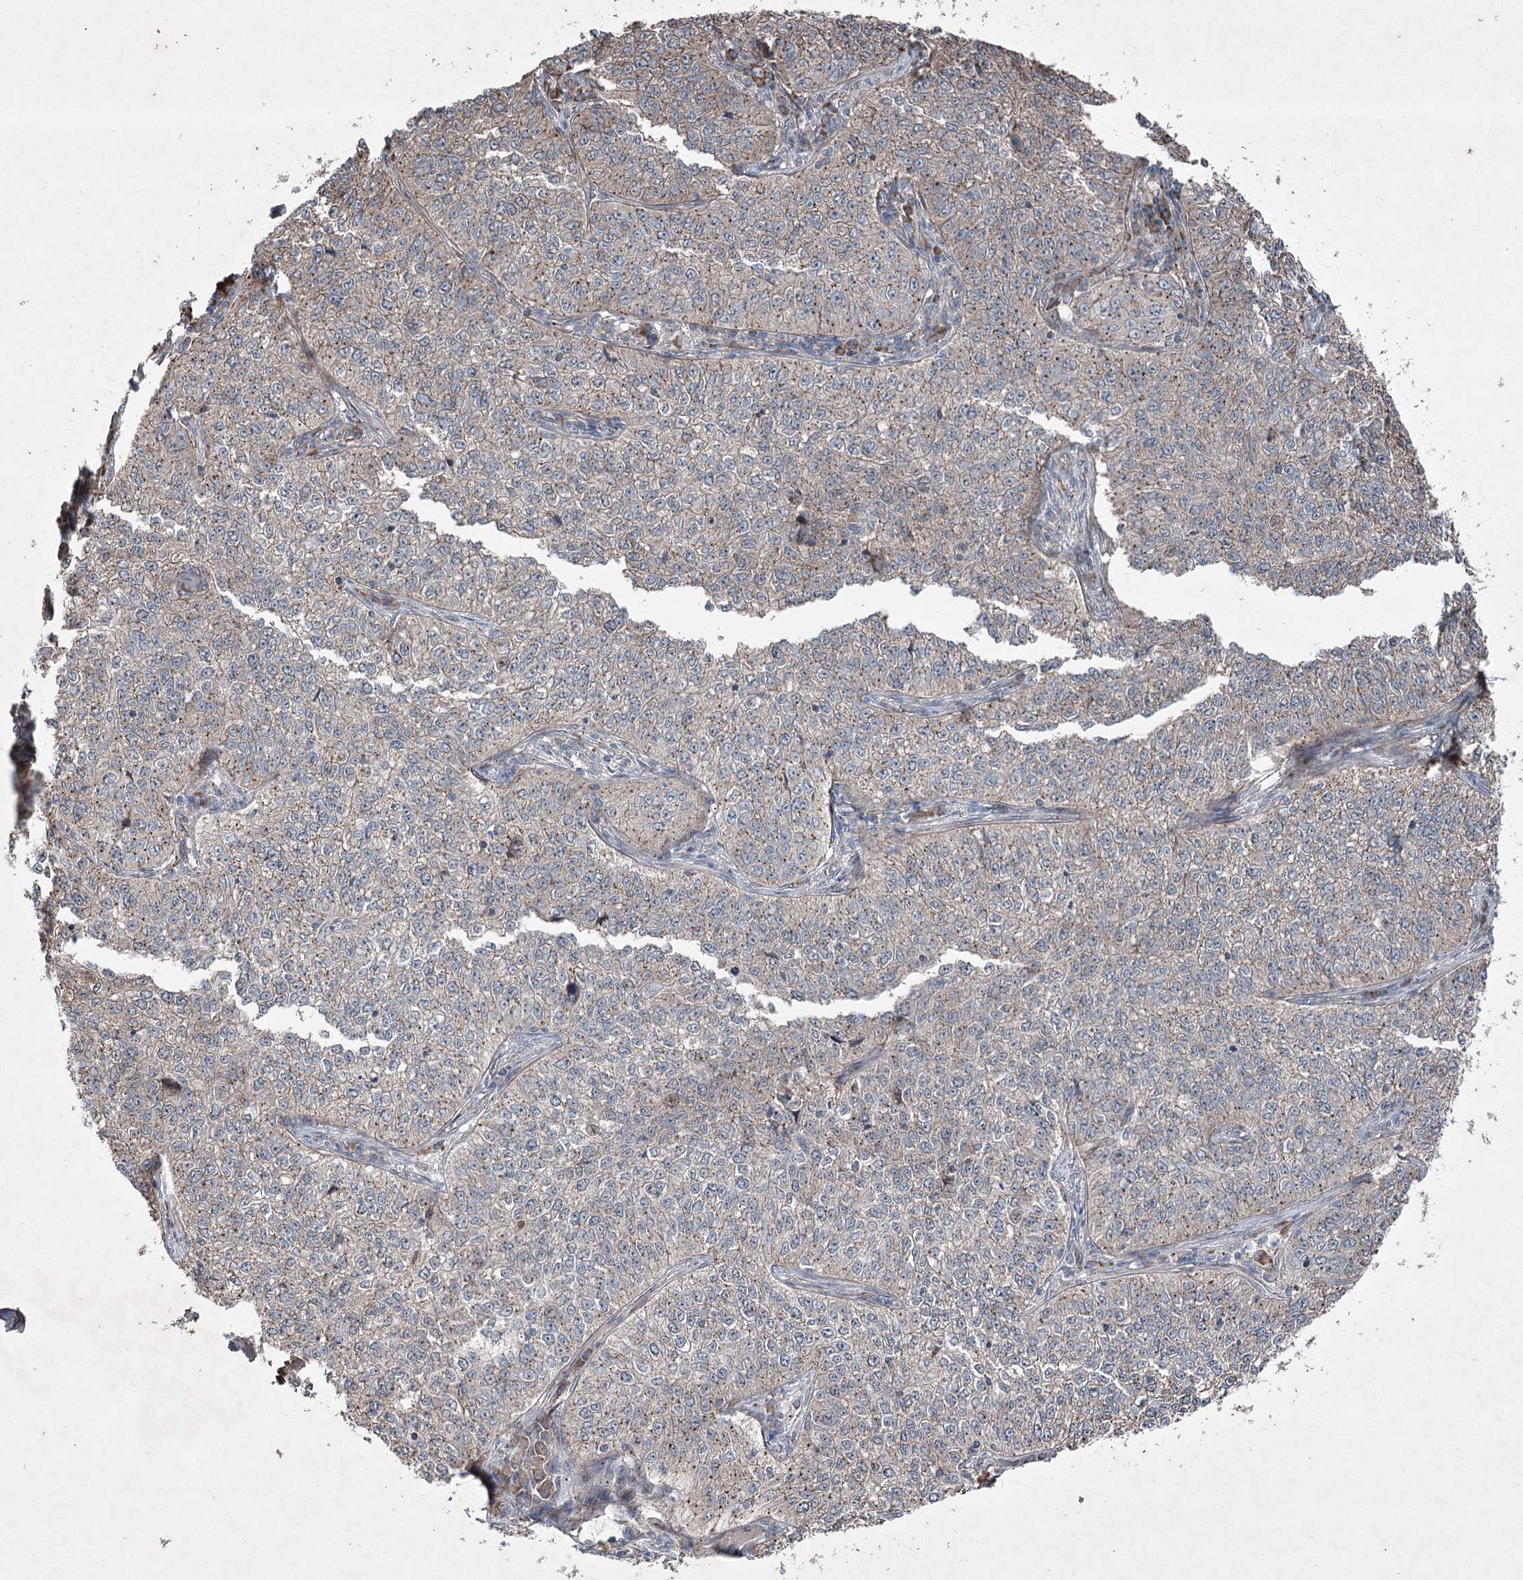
{"staining": {"intensity": "moderate", "quantity": "25%-75%", "location": "cytoplasmic/membranous"}, "tissue": "cervical cancer", "cell_type": "Tumor cells", "image_type": "cancer", "snomed": [{"axis": "morphology", "description": "Squamous cell carcinoma, NOS"}, {"axis": "topography", "description": "Cervix"}], "caption": "An immunohistochemistry image of neoplastic tissue is shown. Protein staining in brown shows moderate cytoplasmic/membranous positivity in cervical cancer (squamous cell carcinoma) within tumor cells.", "gene": "SERINC5", "patient": {"sex": "female", "age": 35}}